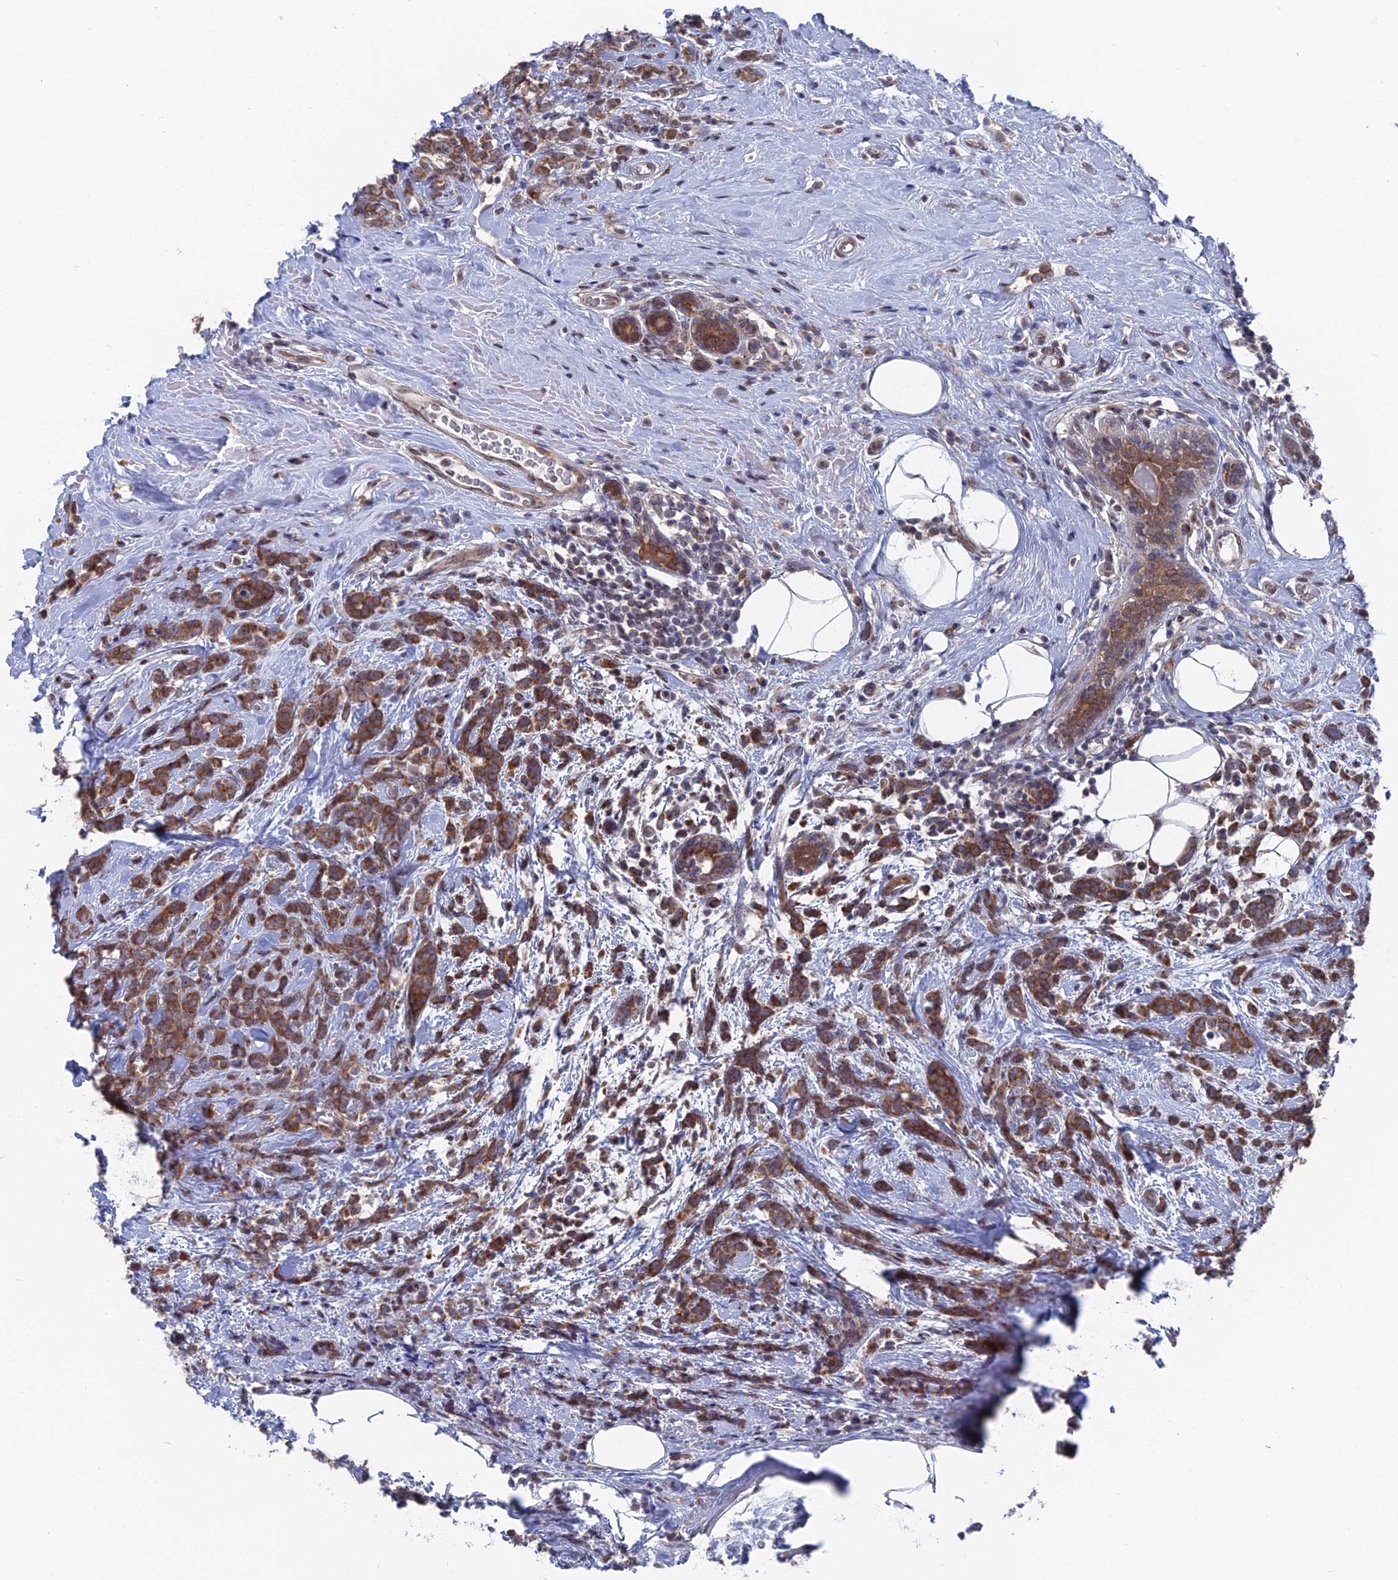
{"staining": {"intensity": "strong", "quantity": ">75%", "location": "cytoplasmic/membranous"}, "tissue": "breast cancer", "cell_type": "Tumor cells", "image_type": "cancer", "snomed": [{"axis": "morphology", "description": "Lobular carcinoma"}, {"axis": "topography", "description": "Breast"}], "caption": "Immunohistochemical staining of breast cancer displays high levels of strong cytoplasmic/membranous protein positivity in approximately >75% of tumor cells.", "gene": "FHIP2A", "patient": {"sex": "female", "age": 58}}